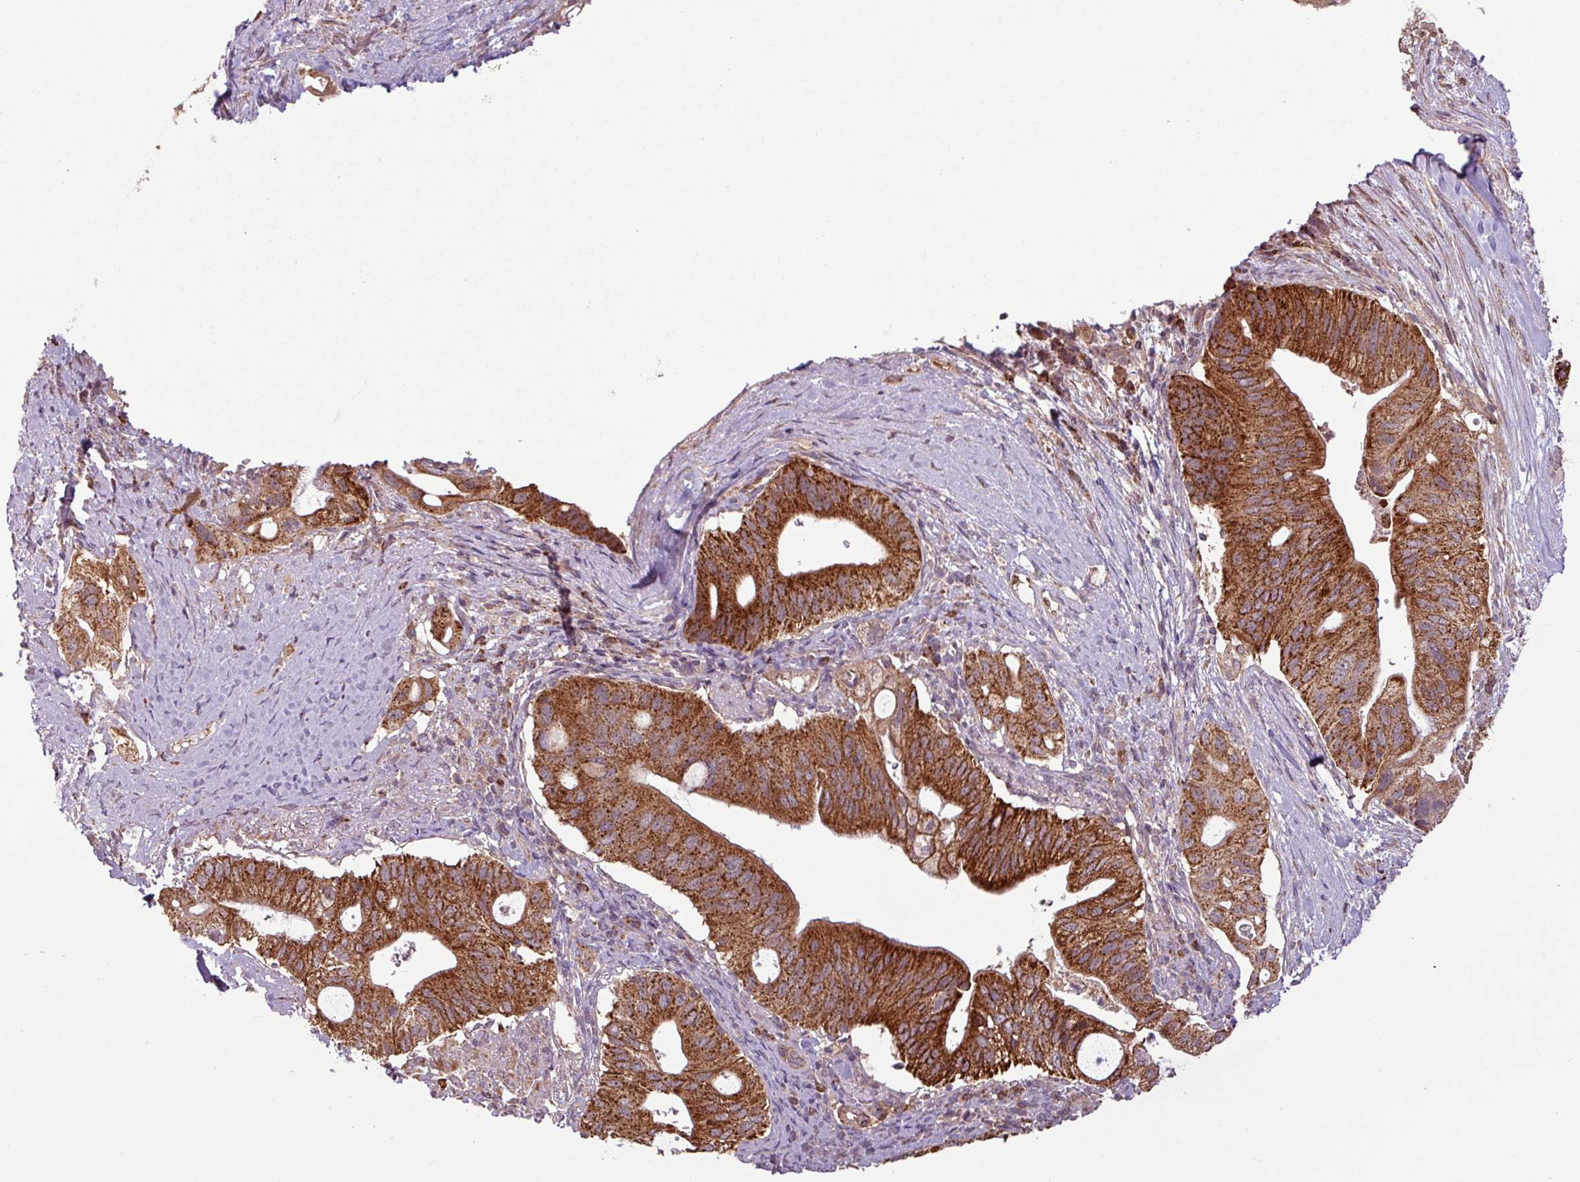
{"staining": {"intensity": "strong", "quantity": ">75%", "location": "cytoplasmic/membranous"}, "tissue": "pancreatic cancer", "cell_type": "Tumor cells", "image_type": "cancer", "snomed": [{"axis": "morphology", "description": "Adenocarcinoma, NOS"}, {"axis": "topography", "description": "Pancreas"}], "caption": "Immunohistochemistry (DAB (3,3'-diaminobenzidine)) staining of pancreatic cancer reveals strong cytoplasmic/membranous protein staining in about >75% of tumor cells. (IHC, brightfield microscopy, high magnification).", "gene": "MCTP2", "patient": {"sex": "female", "age": 72}}